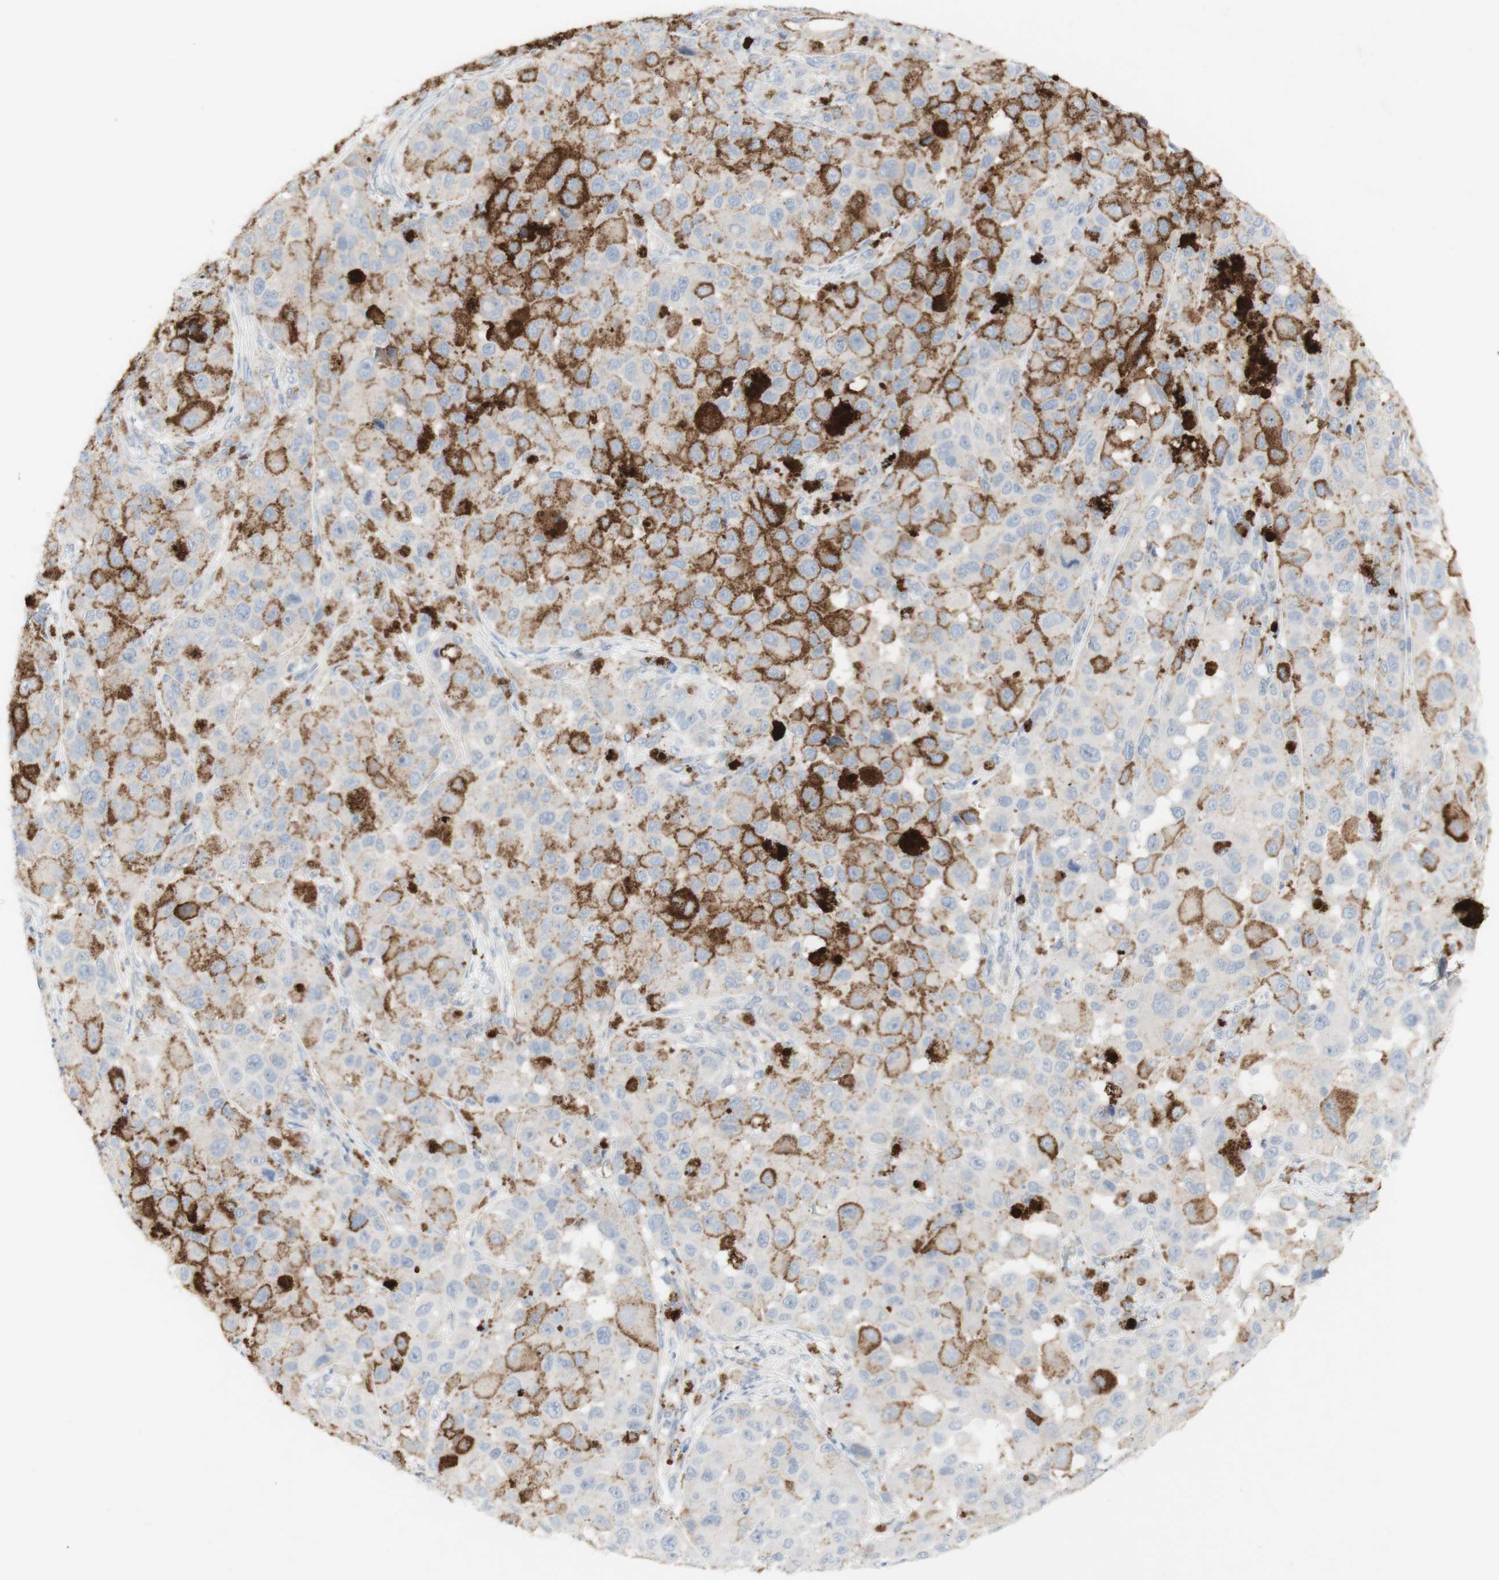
{"staining": {"intensity": "negative", "quantity": "none", "location": "none"}, "tissue": "melanoma", "cell_type": "Tumor cells", "image_type": "cancer", "snomed": [{"axis": "morphology", "description": "Malignant melanoma, NOS"}, {"axis": "topography", "description": "Skin"}], "caption": "The photomicrograph displays no staining of tumor cells in malignant melanoma.", "gene": "CD207", "patient": {"sex": "male", "age": 96}}